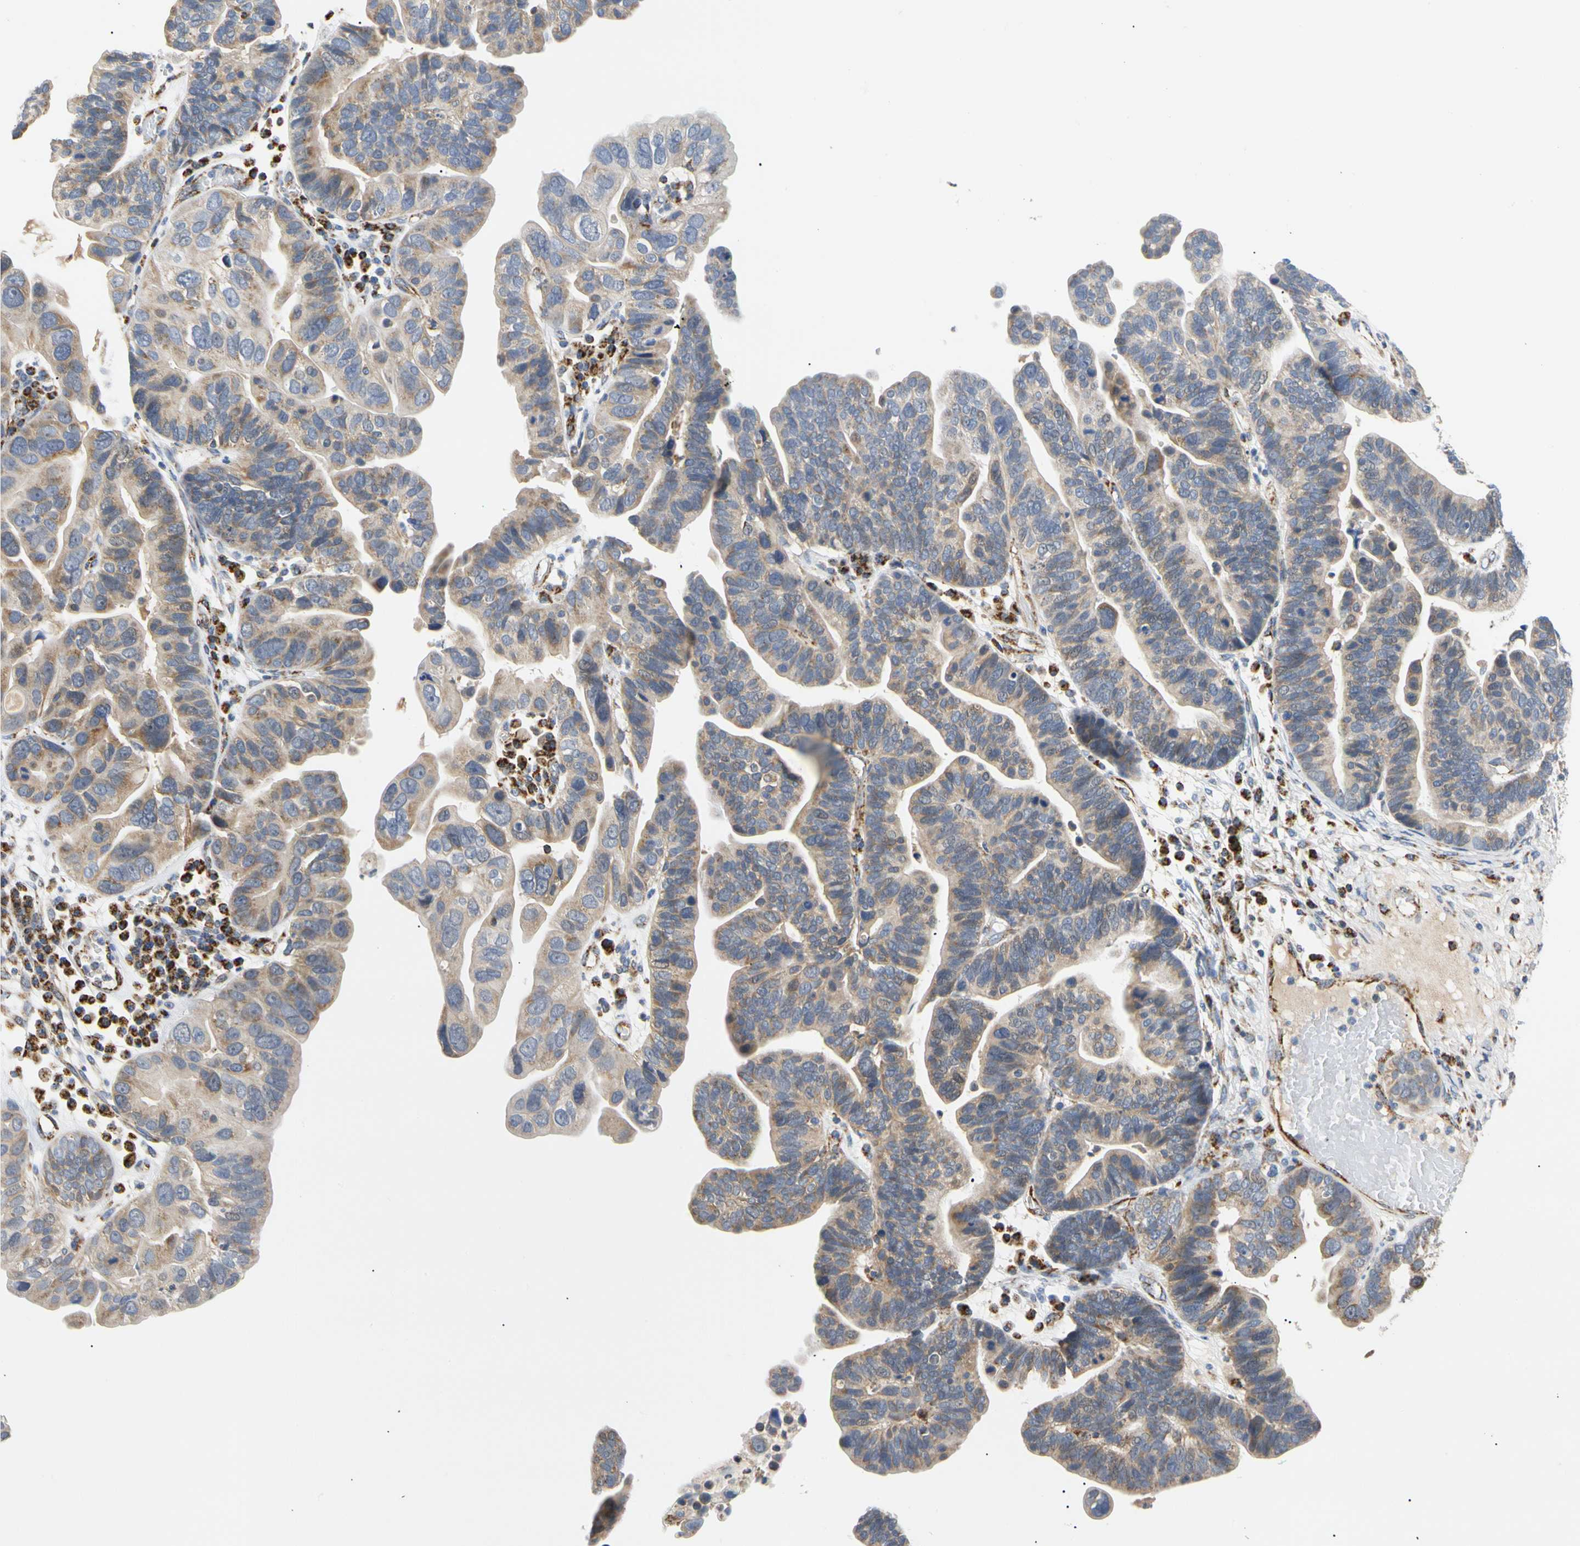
{"staining": {"intensity": "moderate", "quantity": ">75%", "location": "cytoplasmic/membranous"}, "tissue": "ovarian cancer", "cell_type": "Tumor cells", "image_type": "cancer", "snomed": [{"axis": "morphology", "description": "Cystadenocarcinoma, serous, NOS"}, {"axis": "topography", "description": "Ovary"}], "caption": "High-magnification brightfield microscopy of serous cystadenocarcinoma (ovarian) stained with DAB (brown) and counterstained with hematoxylin (blue). tumor cells exhibit moderate cytoplasmic/membranous positivity is identified in approximately>75% of cells. Nuclei are stained in blue.", "gene": "ACAT1", "patient": {"sex": "female", "age": 56}}